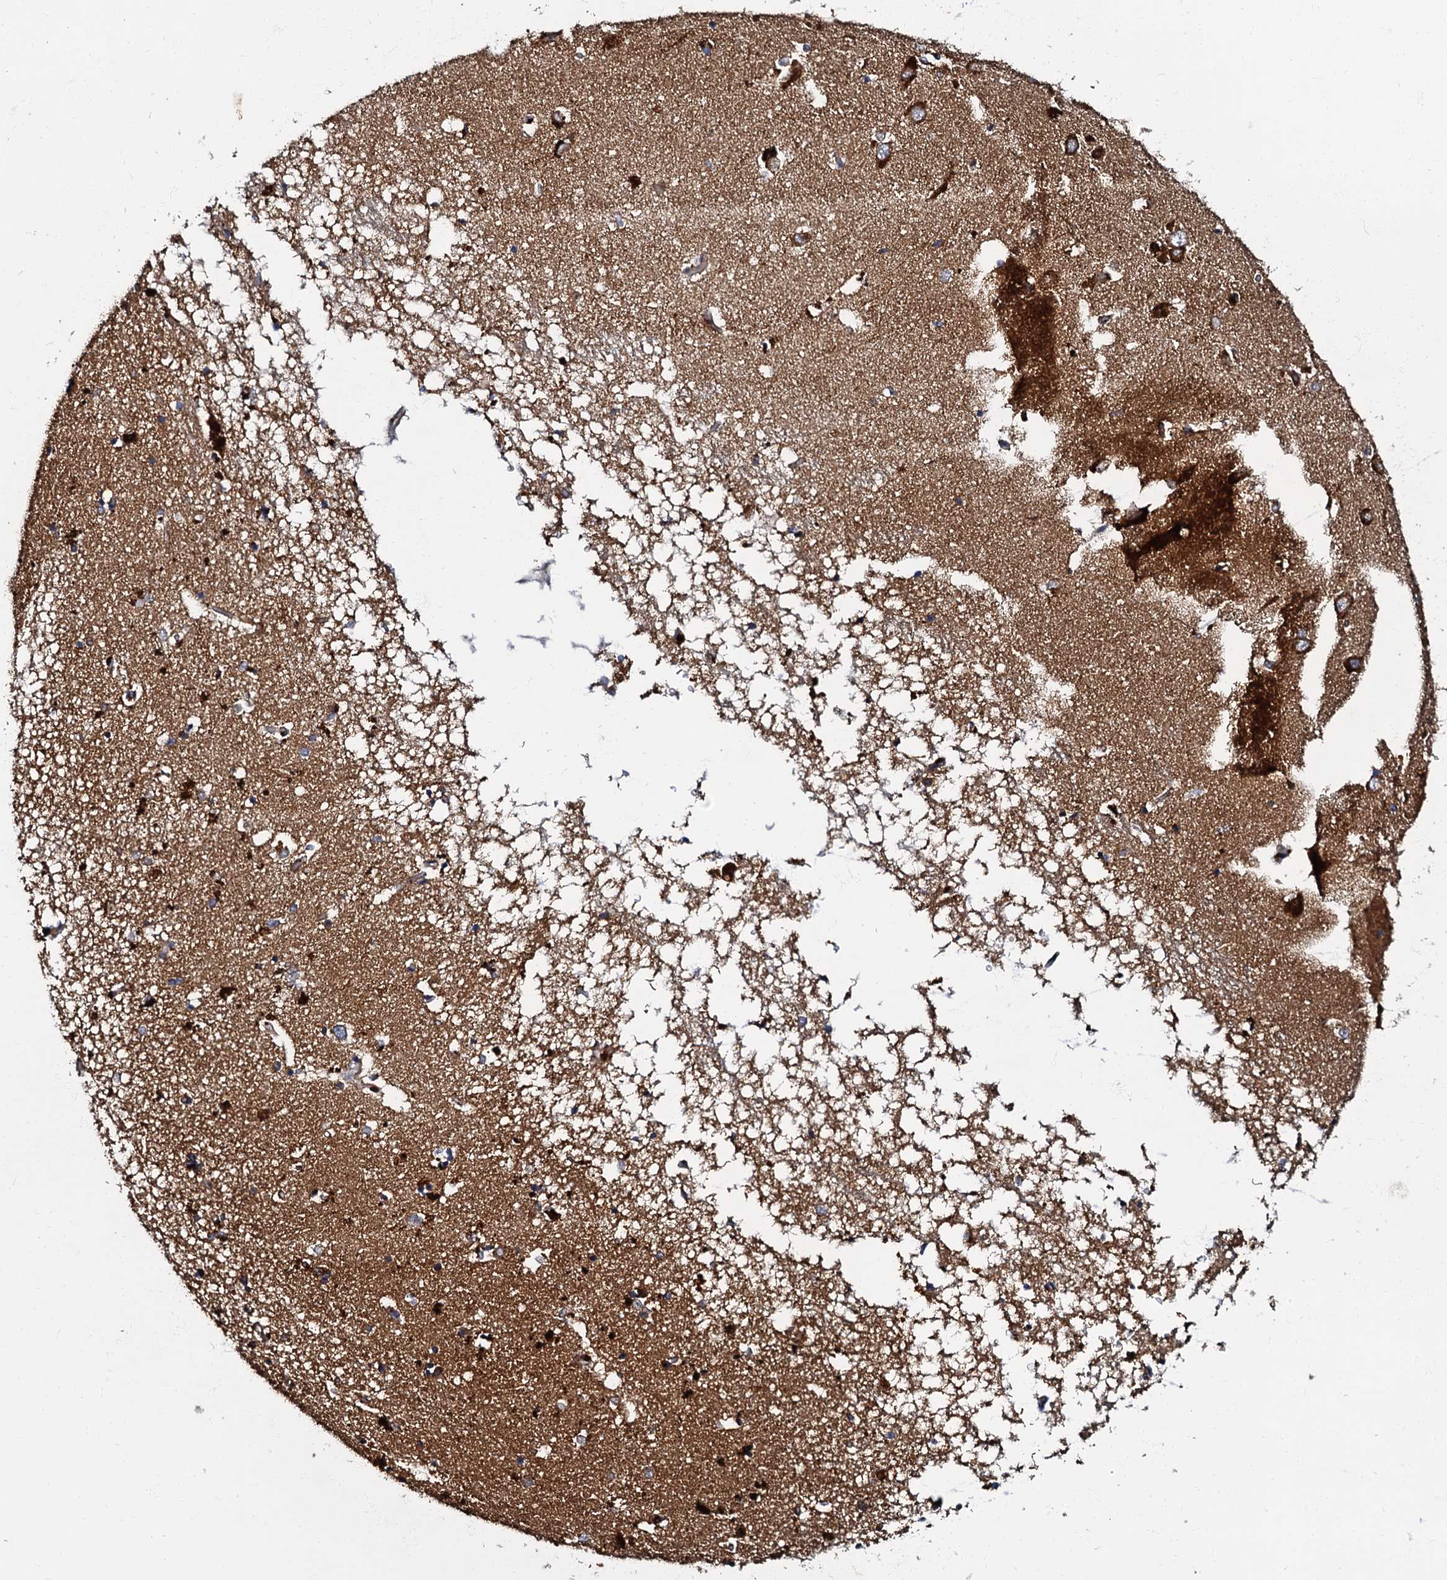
{"staining": {"intensity": "strong", "quantity": "<25%", "location": "cytoplasmic/membranous"}, "tissue": "hippocampus", "cell_type": "Glial cells", "image_type": "normal", "snomed": [{"axis": "morphology", "description": "Normal tissue, NOS"}, {"axis": "topography", "description": "Hippocampus"}], "caption": "This is an image of immunohistochemistry (IHC) staining of unremarkable hippocampus, which shows strong staining in the cytoplasmic/membranous of glial cells.", "gene": "NDUFA12", "patient": {"sex": "male", "age": 70}}